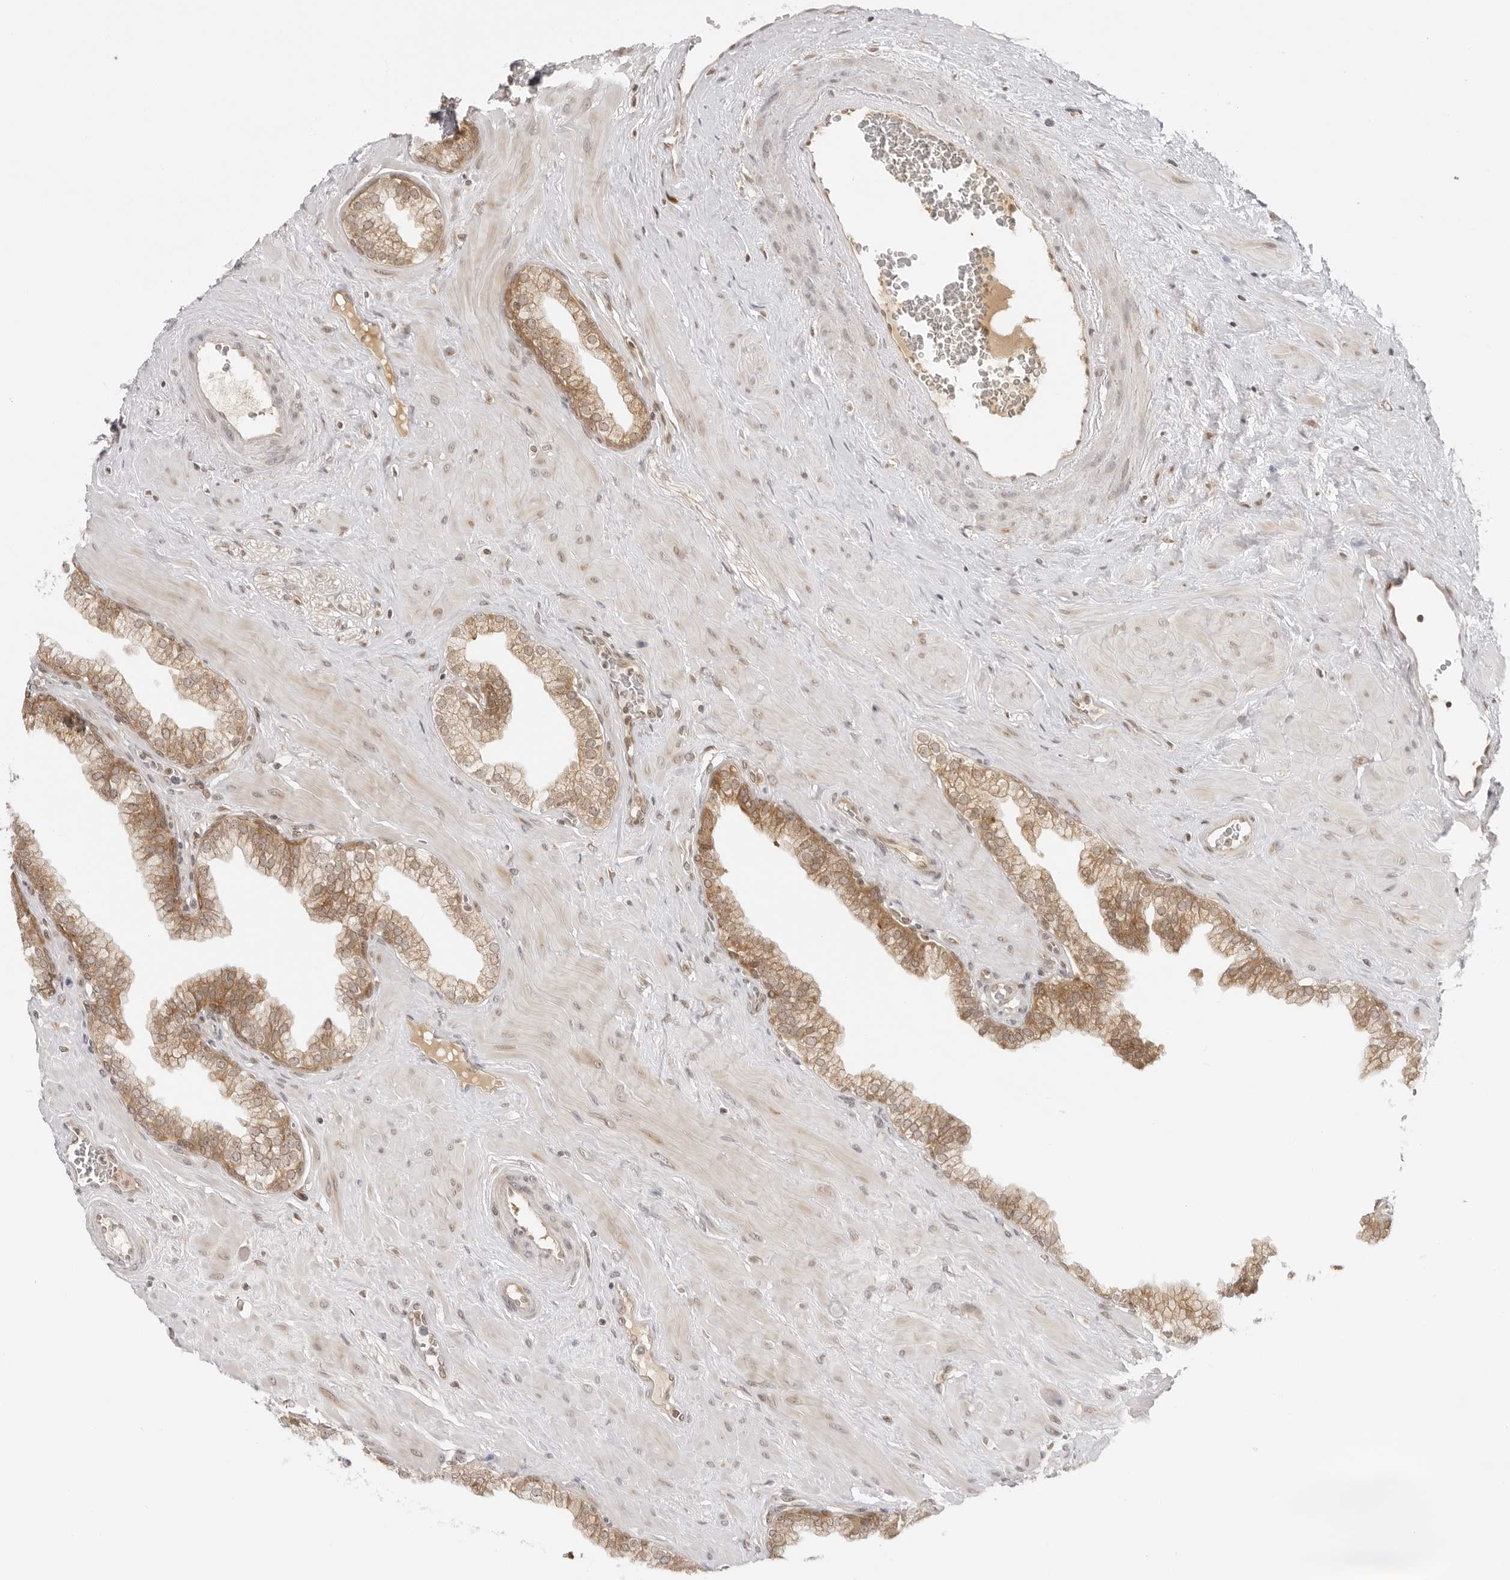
{"staining": {"intensity": "moderate", "quantity": ">75%", "location": "cytoplasmic/membranous"}, "tissue": "prostate", "cell_type": "Glandular cells", "image_type": "normal", "snomed": [{"axis": "morphology", "description": "Normal tissue, NOS"}, {"axis": "morphology", "description": "Urothelial carcinoma, Low grade"}, {"axis": "topography", "description": "Urinary bladder"}, {"axis": "topography", "description": "Prostate"}], "caption": "A micrograph of human prostate stained for a protein shows moderate cytoplasmic/membranous brown staining in glandular cells.", "gene": "PRRC2C", "patient": {"sex": "male", "age": 60}}